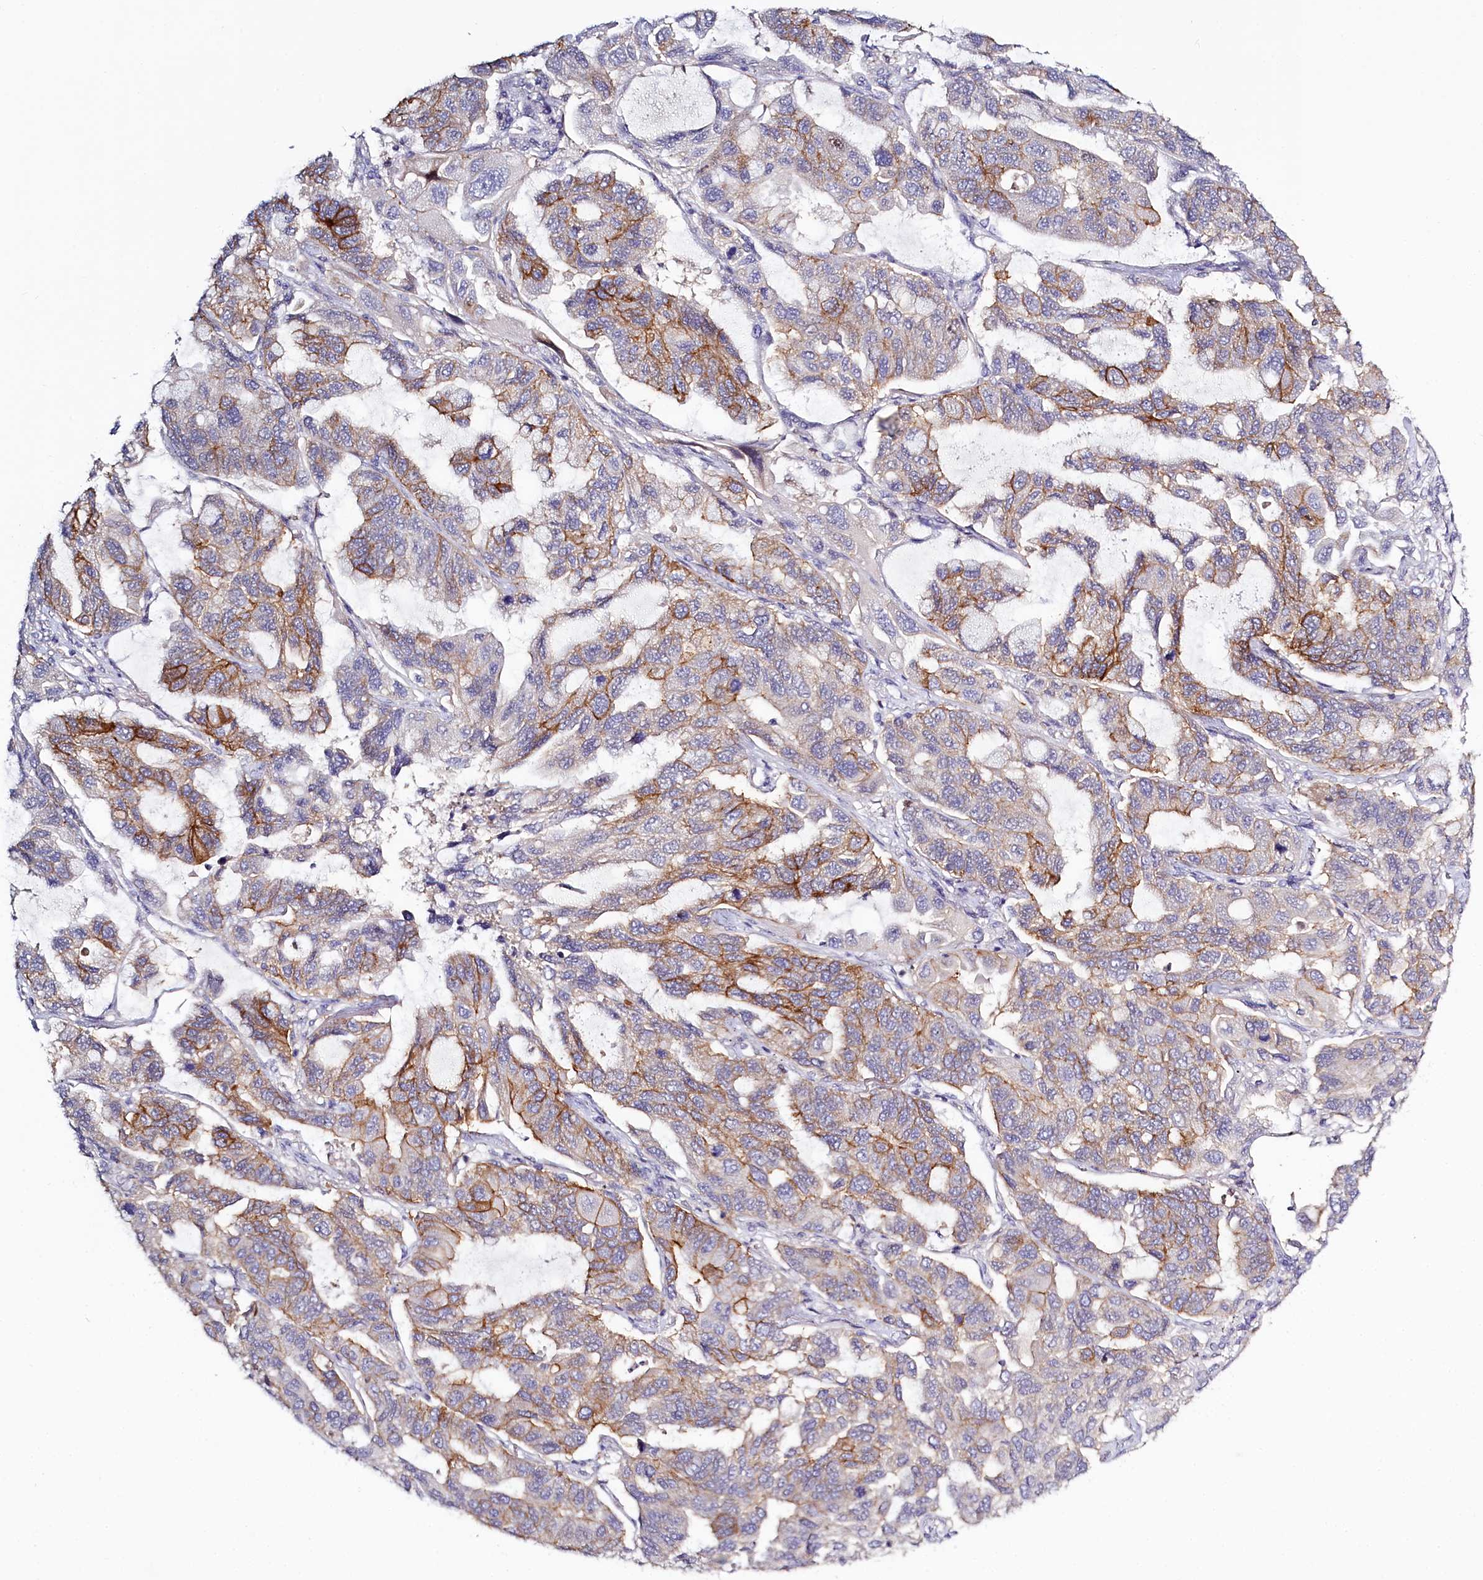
{"staining": {"intensity": "strong", "quantity": "25%-75%", "location": "cytoplasmic/membranous"}, "tissue": "lung cancer", "cell_type": "Tumor cells", "image_type": "cancer", "snomed": [{"axis": "morphology", "description": "Adenocarcinoma, NOS"}, {"axis": "topography", "description": "Lung"}], "caption": "Protein expression analysis of human lung adenocarcinoma reveals strong cytoplasmic/membranous positivity in about 25%-75% of tumor cells. The staining was performed using DAB, with brown indicating positive protein expression. Nuclei are stained blue with hematoxylin.", "gene": "PDE6D", "patient": {"sex": "male", "age": 64}}